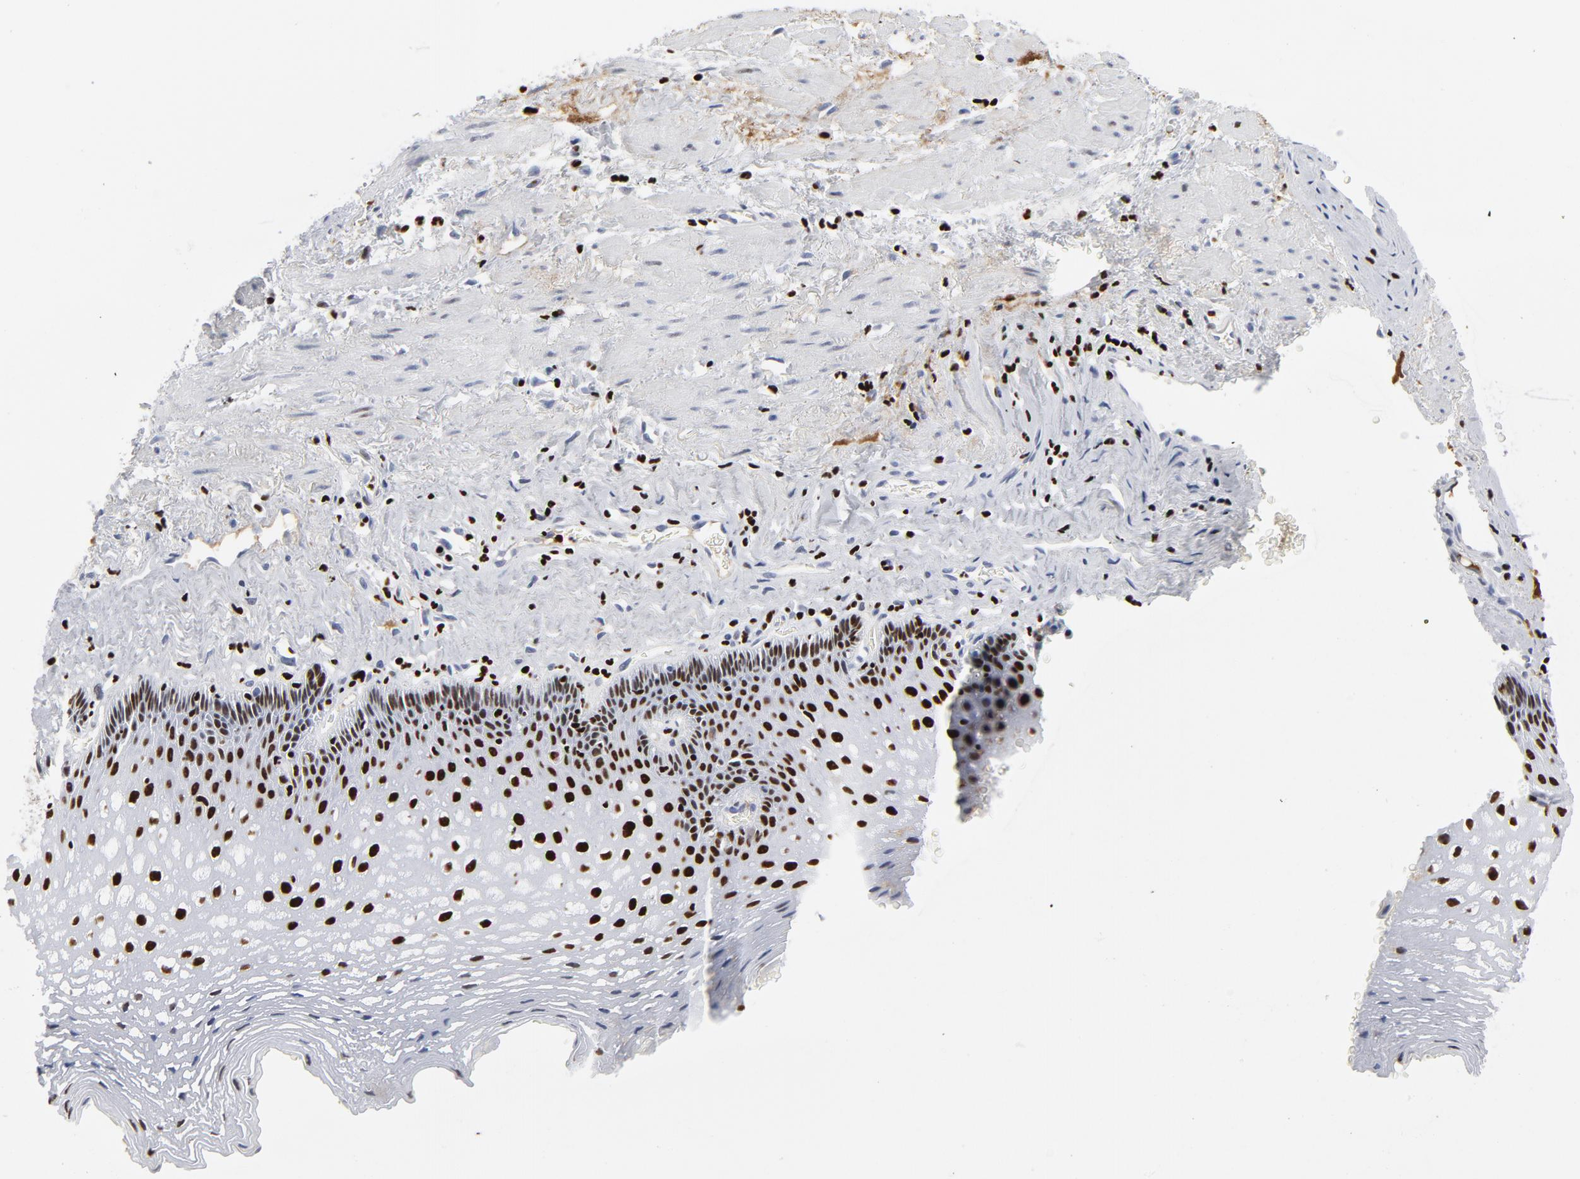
{"staining": {"intensity": "strong", "quantity": ">75%", "location": "nuclear"}, "tissue": "esophagus", "cell_type": "Squamous epithelial cells", "image_type": "normal", "snomed": [{"axis": "morphology", "description": "Normal tissue, NOS"}, {"axis": "topography", "description": "Esophagus"}], "caption": "Approximately >75% of squamous epithelial cells in normal human esophagus demonstrate strong nuclear protein staining as visualized by brown immunohistochemical staining.", "gene": "SMARCC2", "patient": {"sex": "female", "age": 70}}